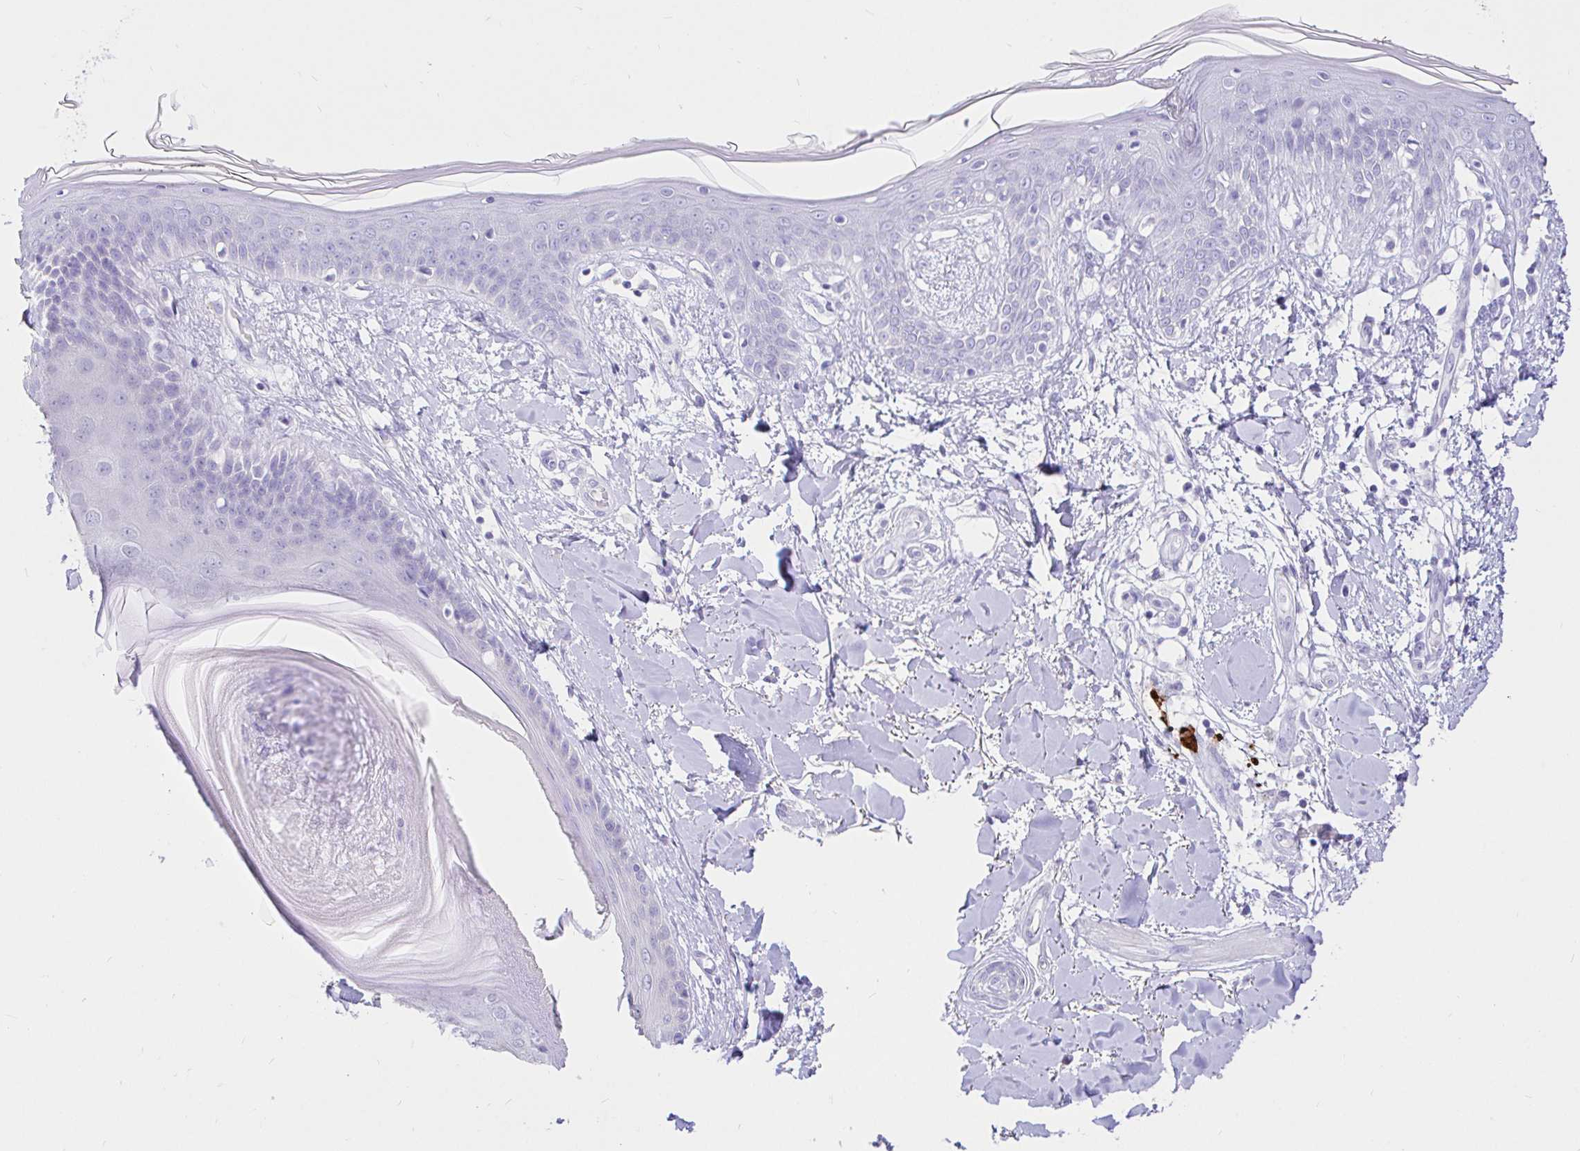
{"staining": {"intensity": "negative", "quantity": "none", "location": "none"}, "tissue": "skin", "cell_type": "Fibroblasts", "image_type": "normal", "snomed": [{"axis": "morphology", "description": "Normal tissue, NOS"}, {"axis": "topography", "description": "Skin"}], "caption": "The photomicrograph reveals no significant expression in fibroblasts of skin.", "gene": "CCDC62", "patient": {"sex": "female", "age": 34}}